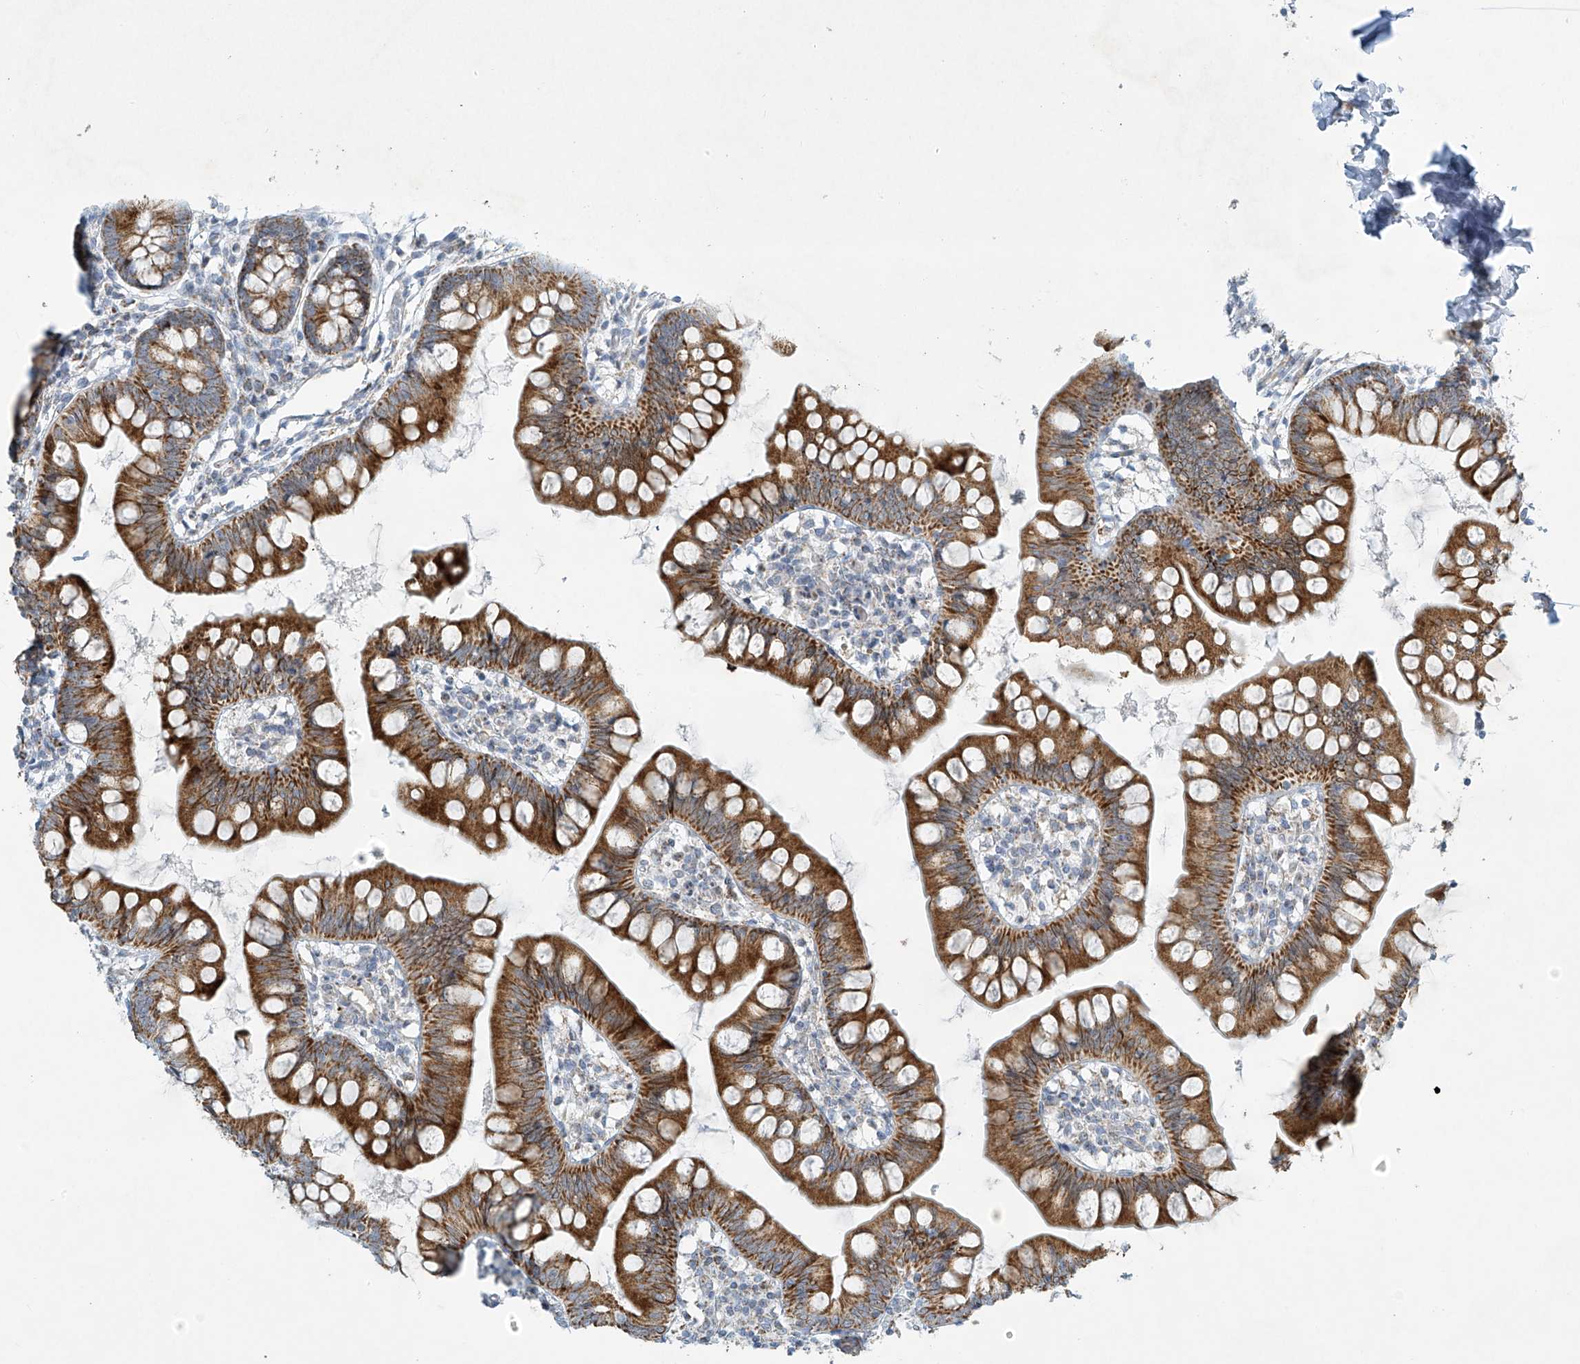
{"staining": {"intensity": "strong", "quantity": ">75%", "location": "cytoplasmic/membranous"}, "tissue": "small intestine", "cell_type": "Glandular cells", "image_type": "normal", "snomed": [{"axis": "morphology", "description": "Normal tissue, NOS"}, {"axis": "topography", "description": "Small intestine"}], "caption": "Immunohistochemistry (IHC) (DAB) staining of normal human small intestine demonstrates strong cytoplasmic/membranous protein positivity in about >75% of glandular cells. (Brightfield microscopy of DAB IHC at high magnification).", "gene": "SMDT1", "patient": {"sex": "male", "age": 7}}